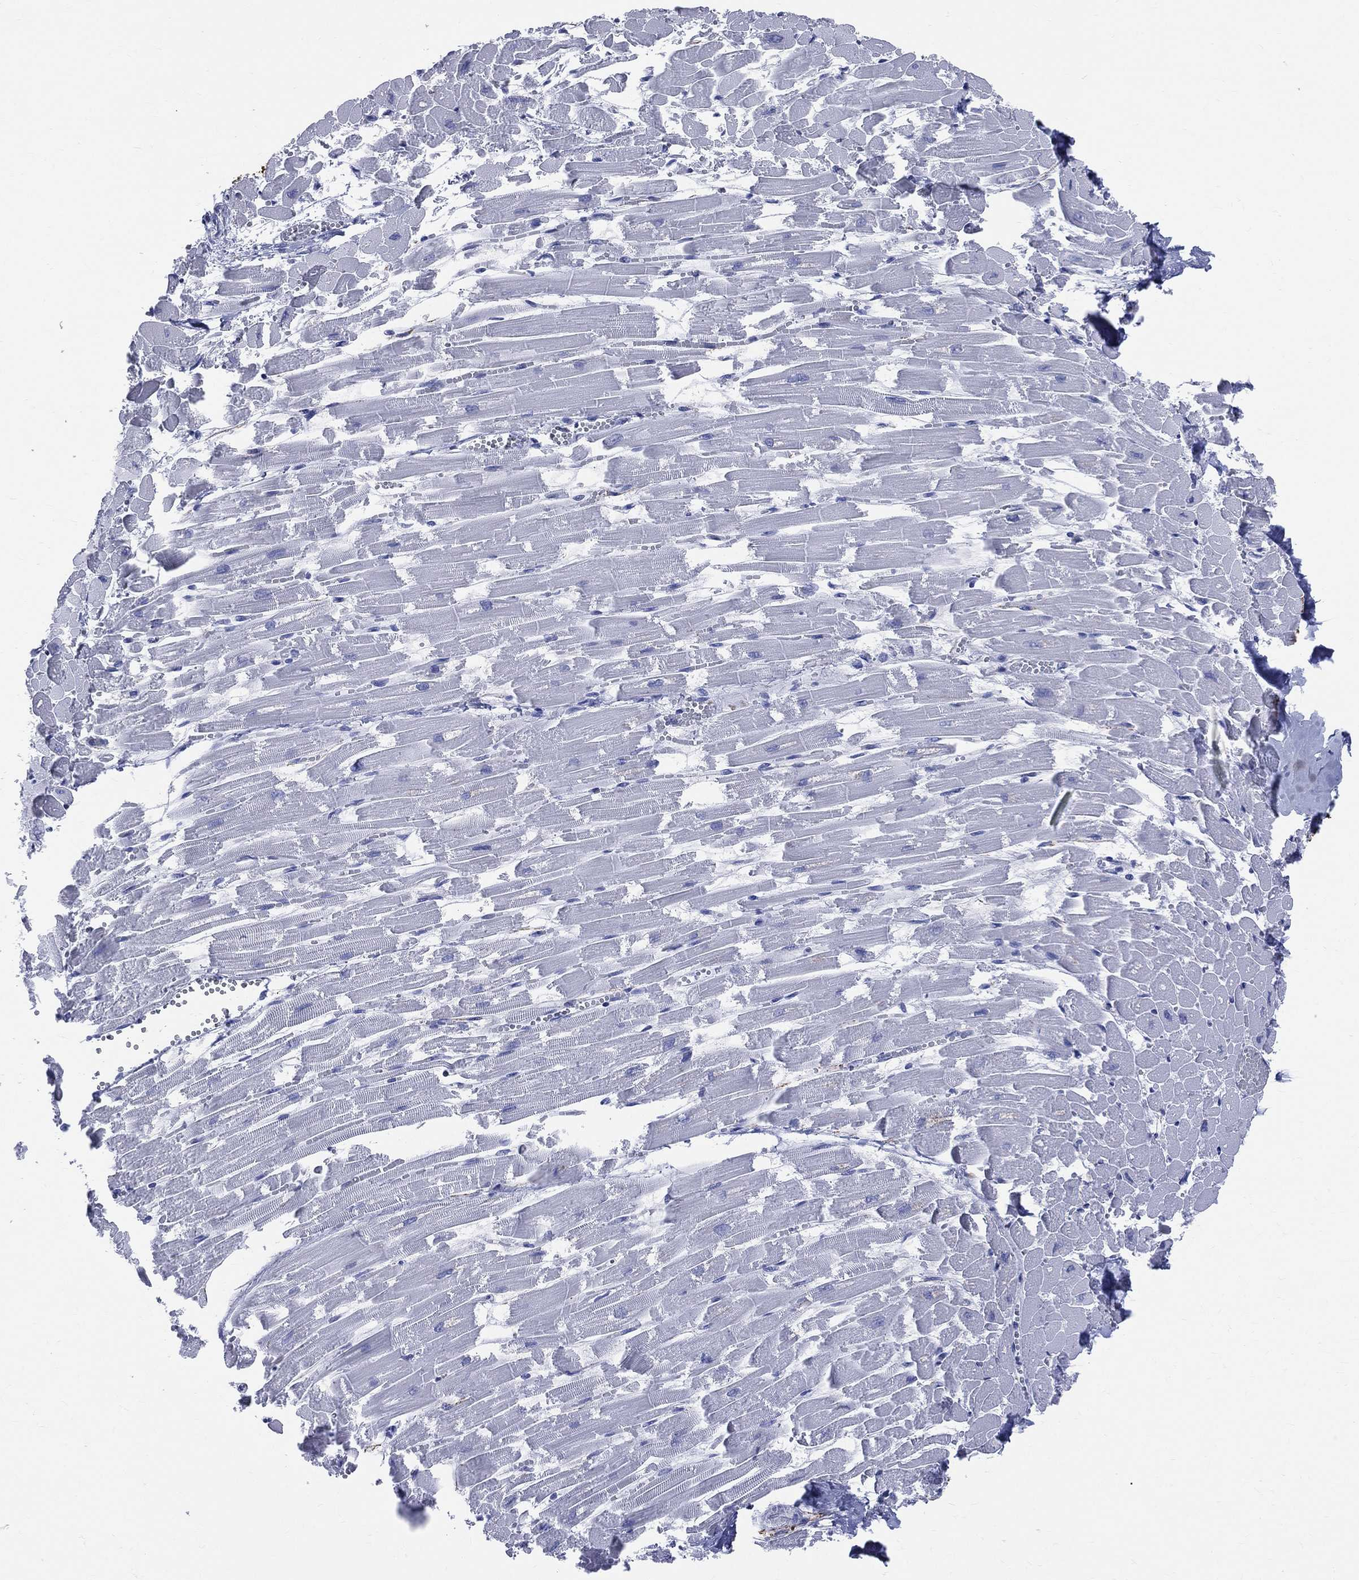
{"staining": {"intensity": "negative", "quantity": "none", "location": "none"}, "tissue": "heart muscle", "cell_type": "Cardiomyocytes", "image_type": "normal", "snomed": [{"axis": "morphology", "description": "Normal tissue, NOS"}, {"axis": "topography", "description": "Heart"}], "caption": "Immunohistochemistry histopathology image of normal heart muscle: heart muscle stained with DAB (3,3'-diaminobenzidine) demonstrates no significant protein expression in cardiomyocytes.", "gene": "SYP", "patient": {"sex": "female", "age": 52}}